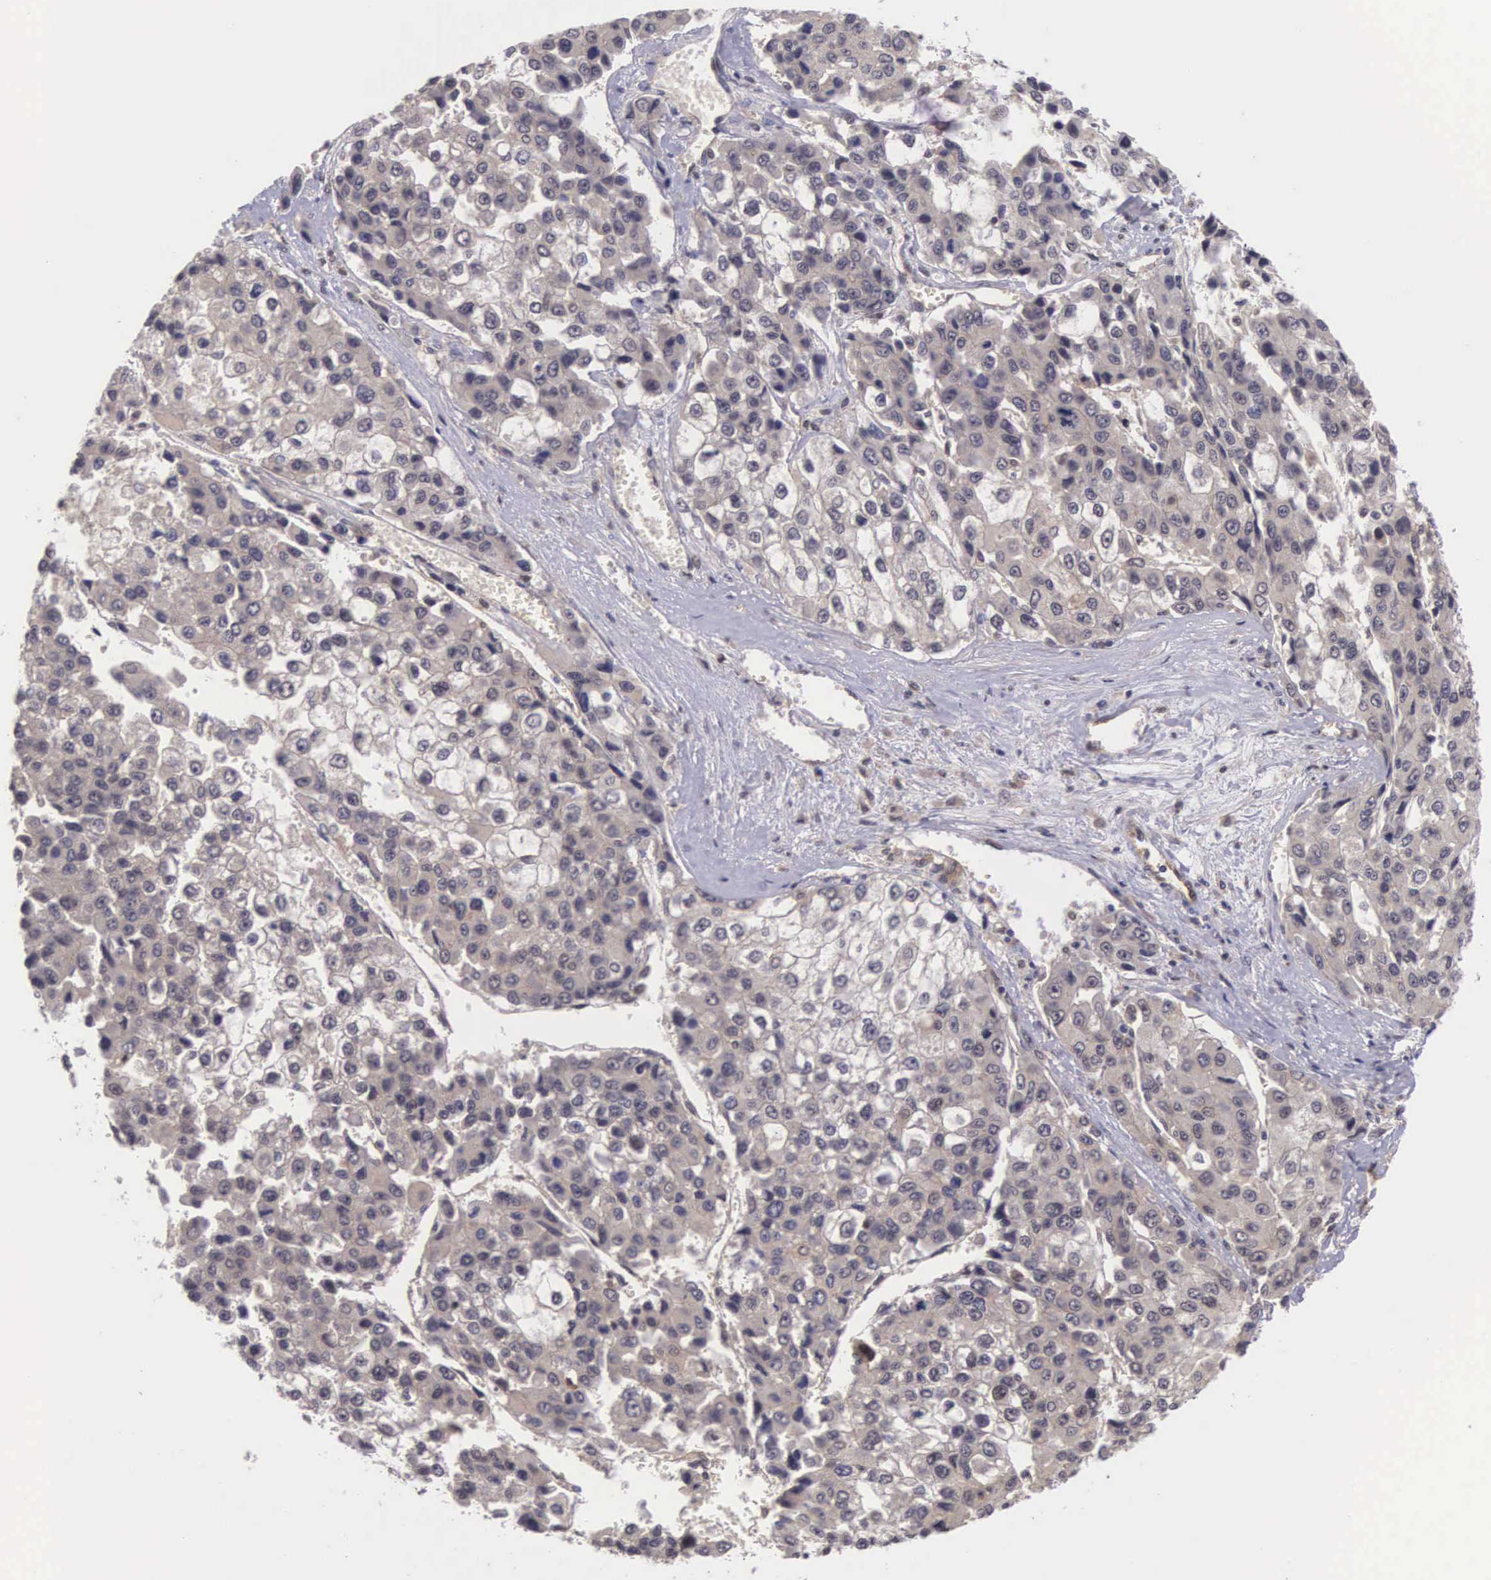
{"staining": {"intensity": "weak", "quantity": "25%-75%", "location": "cytoplasmic/membranous"}, "tissue": "liver cancer", "cell_type": "Tumor cells", "image_type": "cancer", "snomed": [{"axis": "morphology", "description": "Carcinoma, Hepatocellular, NOS"}, {"axis": "topography", "description": "Liver"}], "caption": "Weak cytoplasmic/membranous positivity for a protein is present in approximately 25%-75% of tumor cells of liver cancer (hepatocellular carcinoma) using immunohistochemistry.", "gene": "VASH1", "patient": {"sex": "female", "age": 66}}